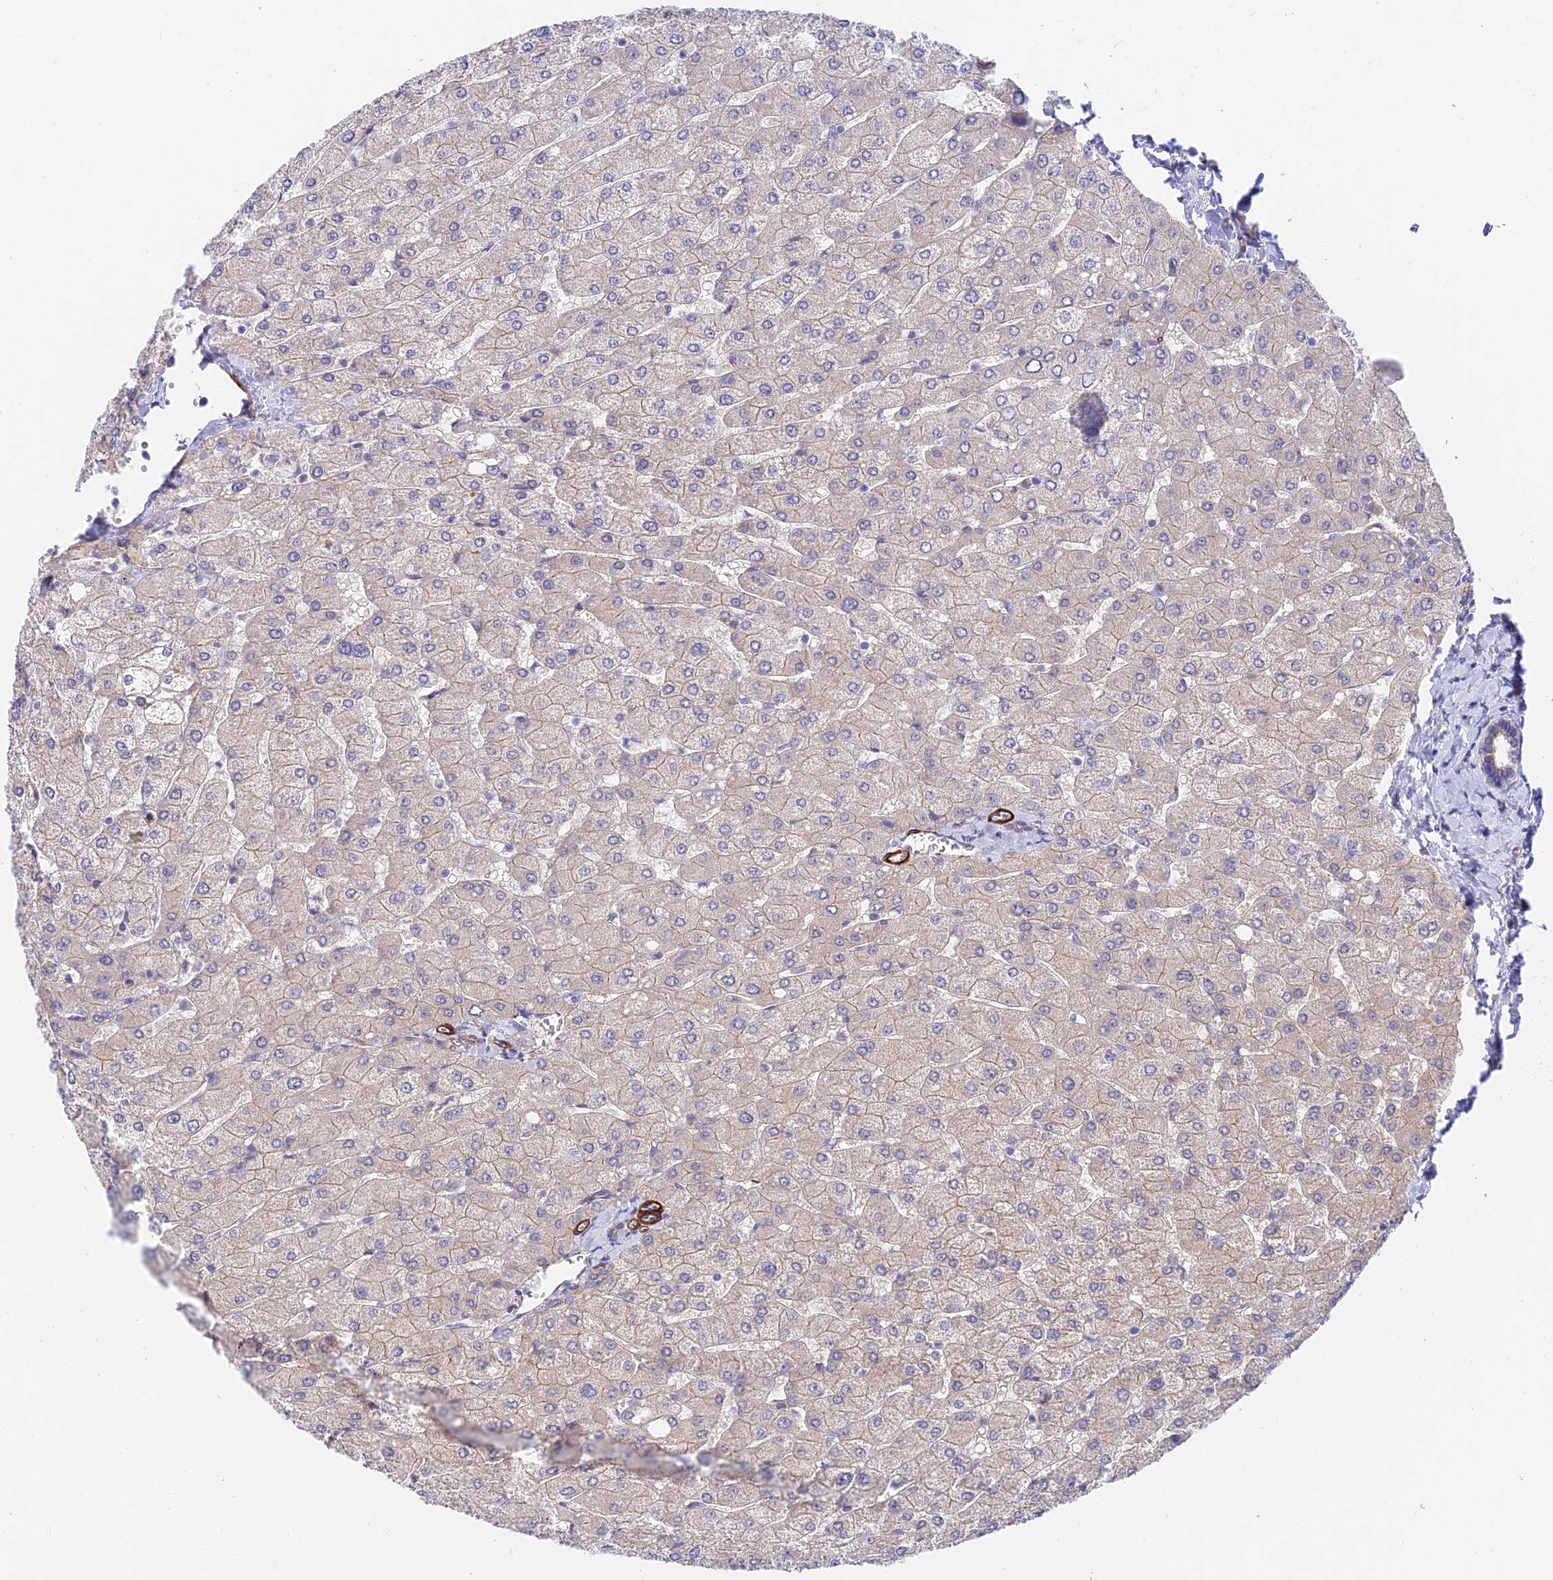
{"staining": {"intensity": "weak", "quantity": "<25%", "location": "cytoplasmic/membranous"}, "tissue": "liver", "cell_type": "Cholangiocytes", "image_type": "normal", "snomed": [{"axis": "morphology", "description": "Normal tissue, NOS"}, {"axis": "topography", "description": "Liver"}], "caption": "Immunohistochemistry histopathology image of benign liver stained for a protein (brown), which displays no expression in cholangiocytes.", "gene": "ANKRD50", "patient": {"sex": "male", "age": 55}}